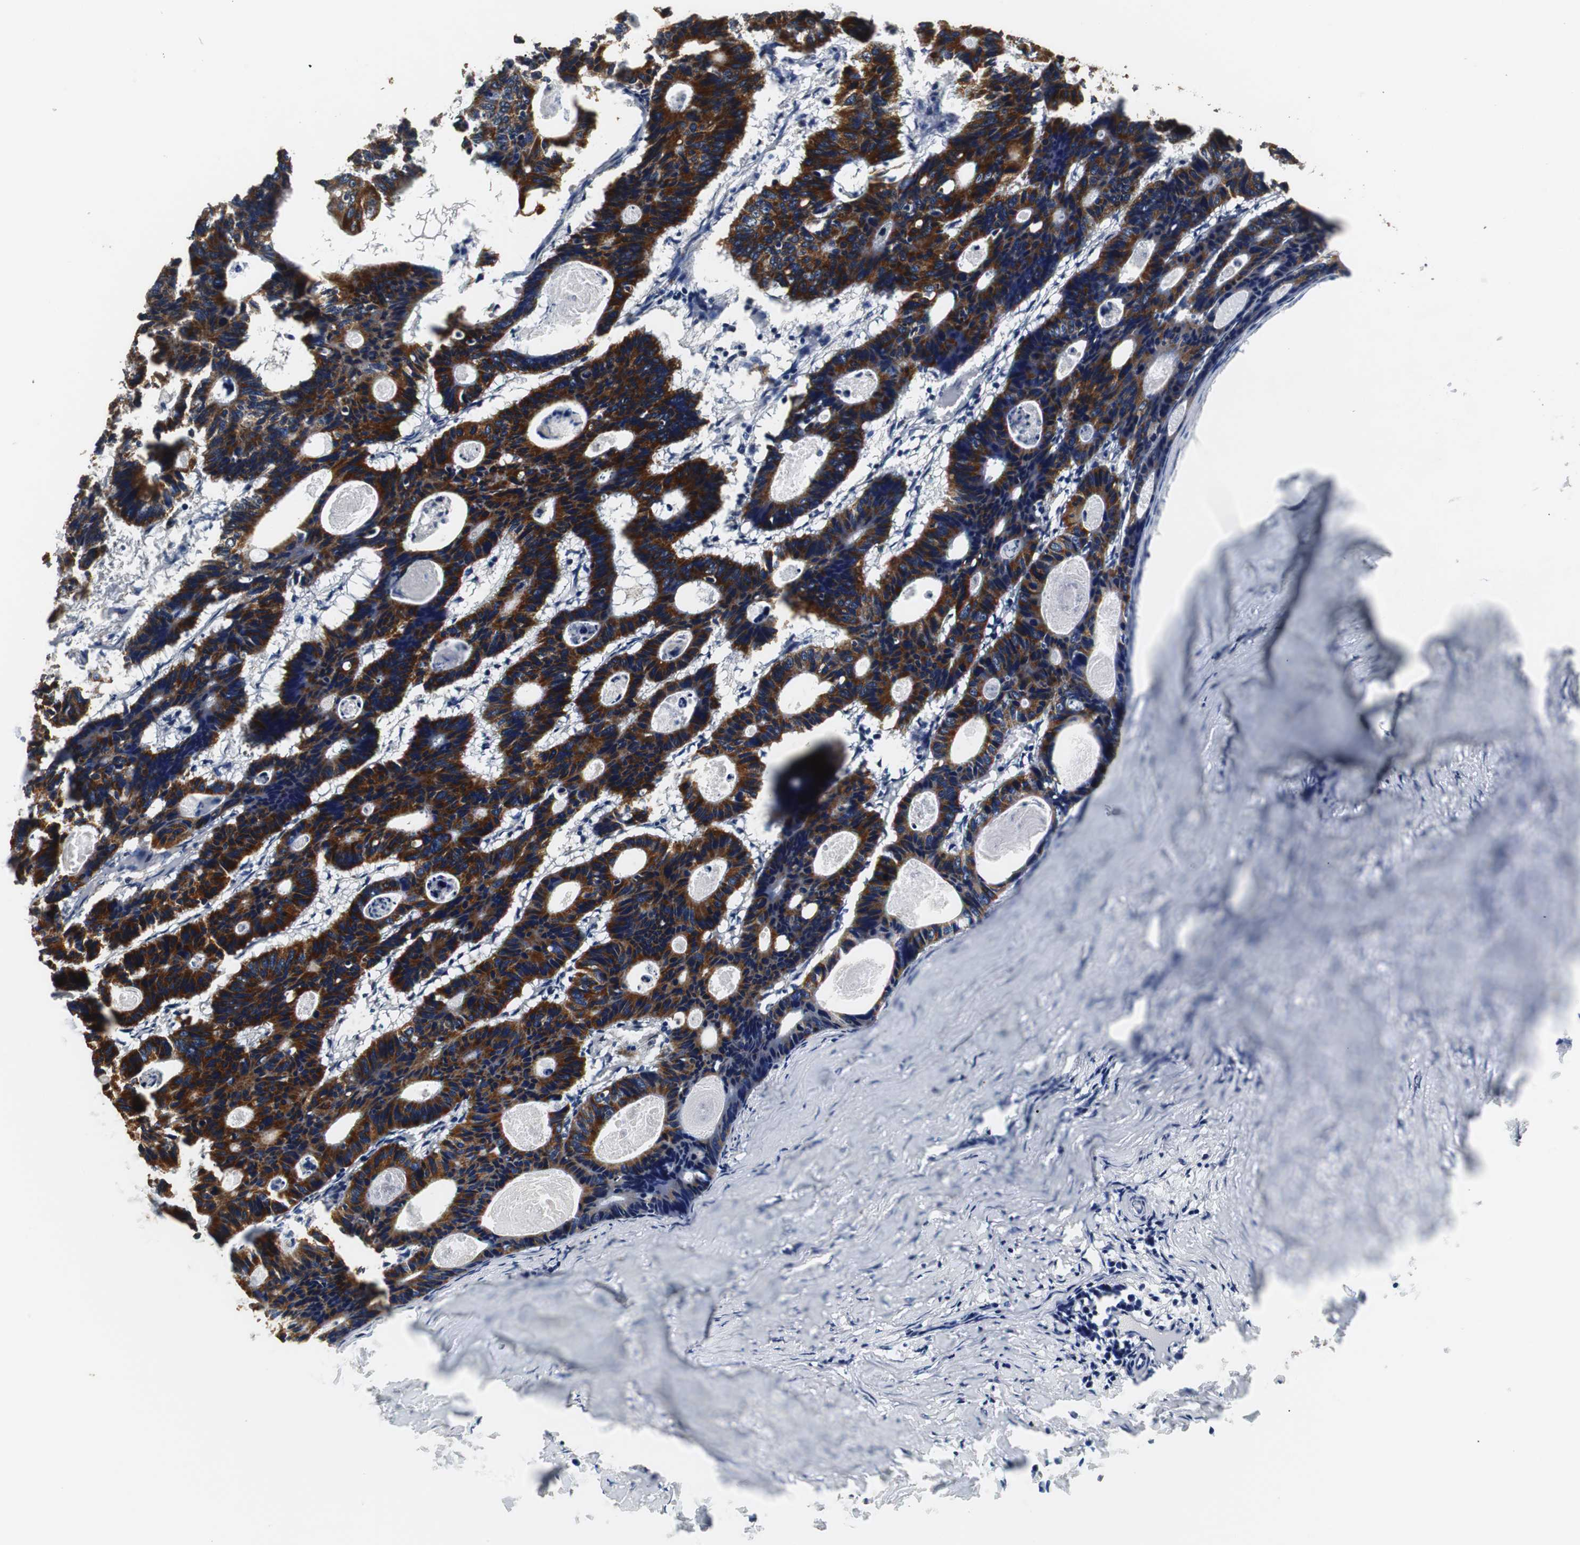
{"staining": {"intensity": "strong", "quantity": ">75%", "location": "cytoplasmic/membranous"}, "tissue": "colorectal cancer", "cell_type": "Tumor cells", "image_type": "cancer", "snomed": [{"axis": "morphology", "description": "Adenocarcinoma, NOS"}, {"axis": "topography", "description": "Colon"}], "caption": "Immunohistochemistry (IHC) histopathology image of neoplastic tissue: human adenocarcinoma (colorectal) stained using IHC displays high levels of strong protein expression localized specifically in the cytoplasmic/membranous of tumor cells, appearing as a cytoplasmic/membranous brown color.", "gene": "HMGCL", "patient": {"sex": "female", "age": 55}}